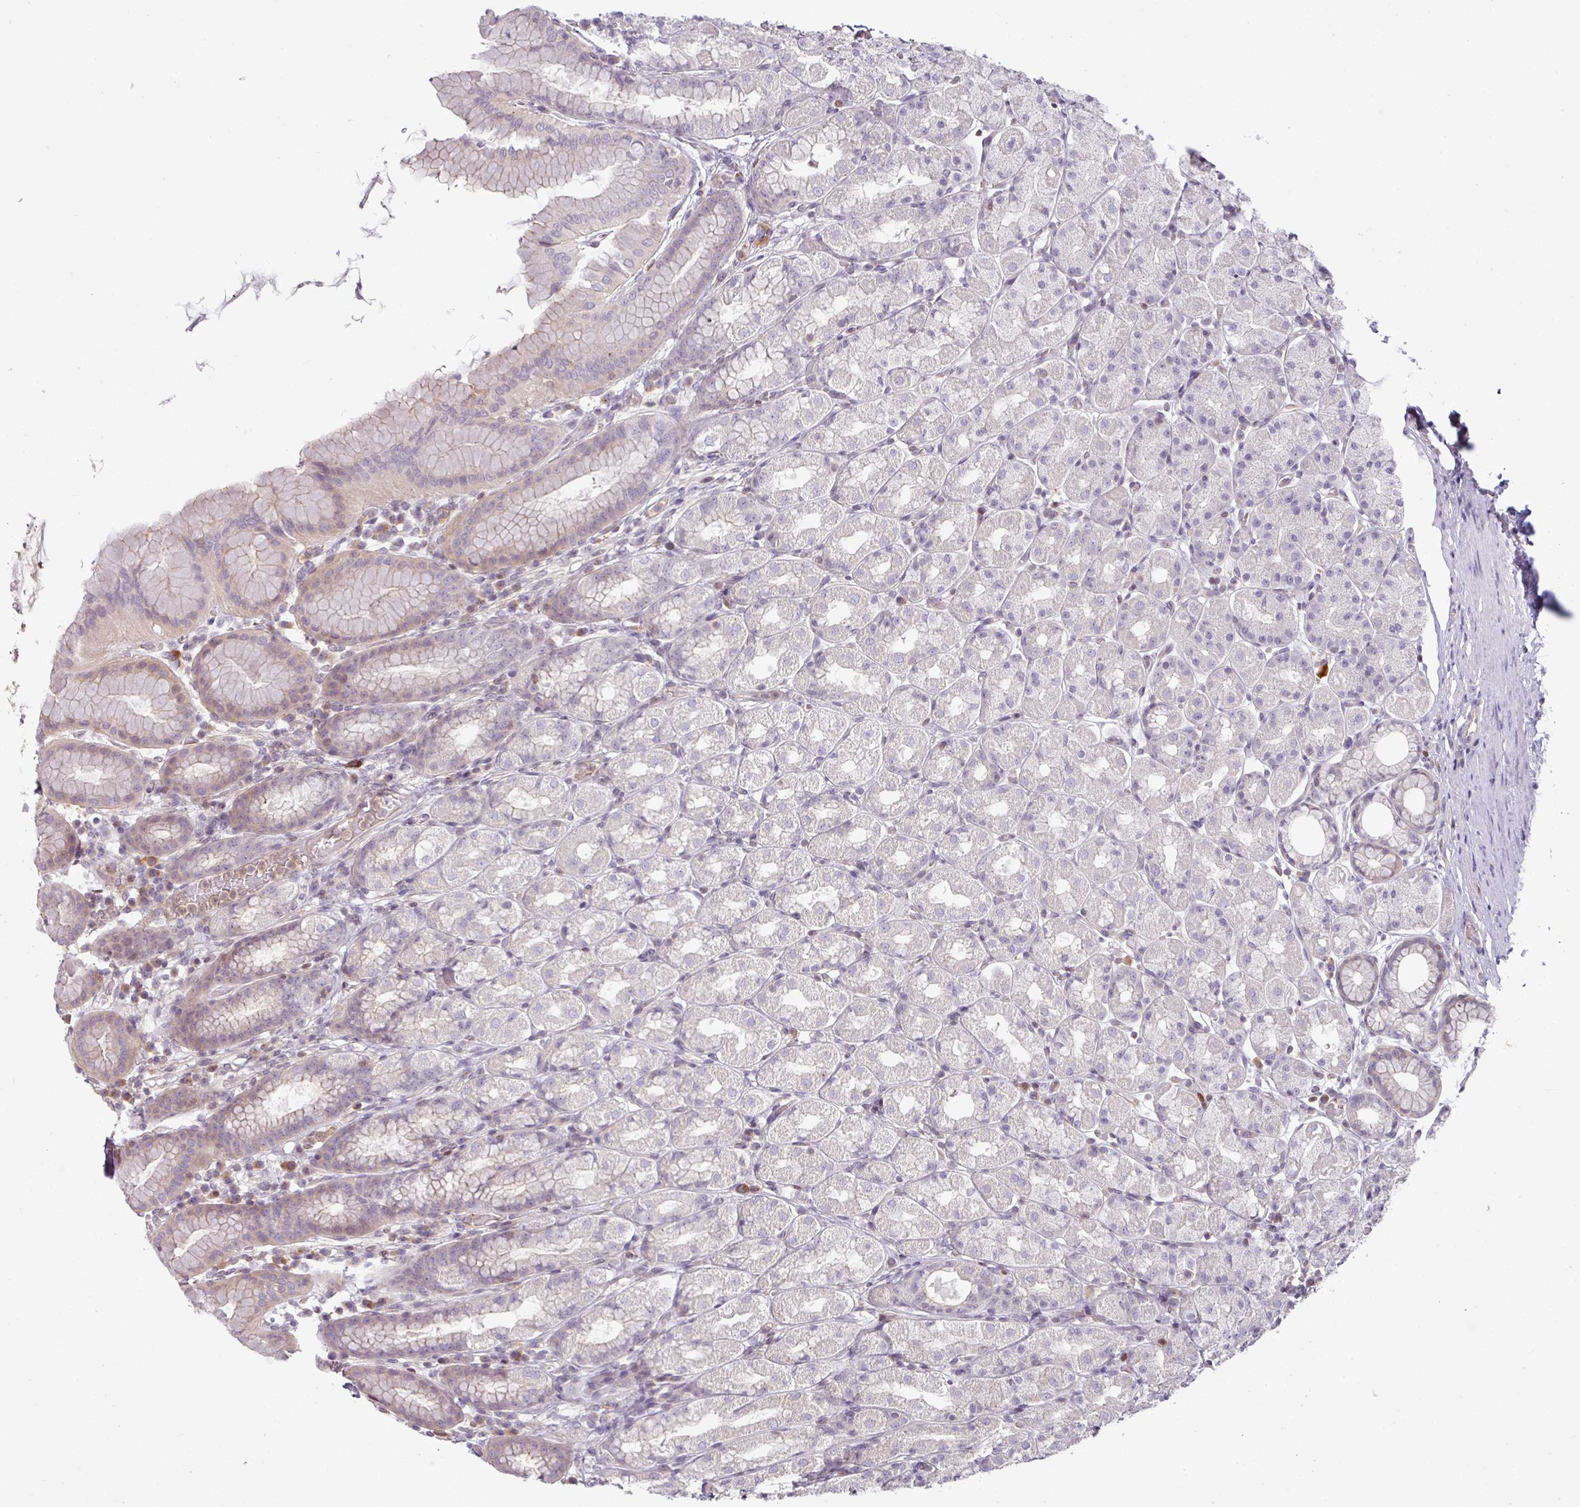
{"staining": {"intensity": "weak", "quantity": "<25%", "location": "cytoplasmic/membranous"}, "tissue": "stomach", "cell_type": "Glandular cells", "image_type": "normal", "snomed": [{"axis": "morphology", "description": "Normal tissue, NOS"}, {"axis": "topography", "description": "Stomach, upper"}, {"axis": "topography", "description": "Stomach"}], "caption": "This micrograph is of normal stomach stained with IHC to label a protein in brown with the nuclei are counter-stained blue. There is no staining in glandular cells. The staining was performed using DAB to visualize the protein expression in brown, while the nuclei were stained in blue with hematoxylin (Magnification: 20x).", "gene": "STAT5A", "patient": {"sex": "male", "age": 68}}